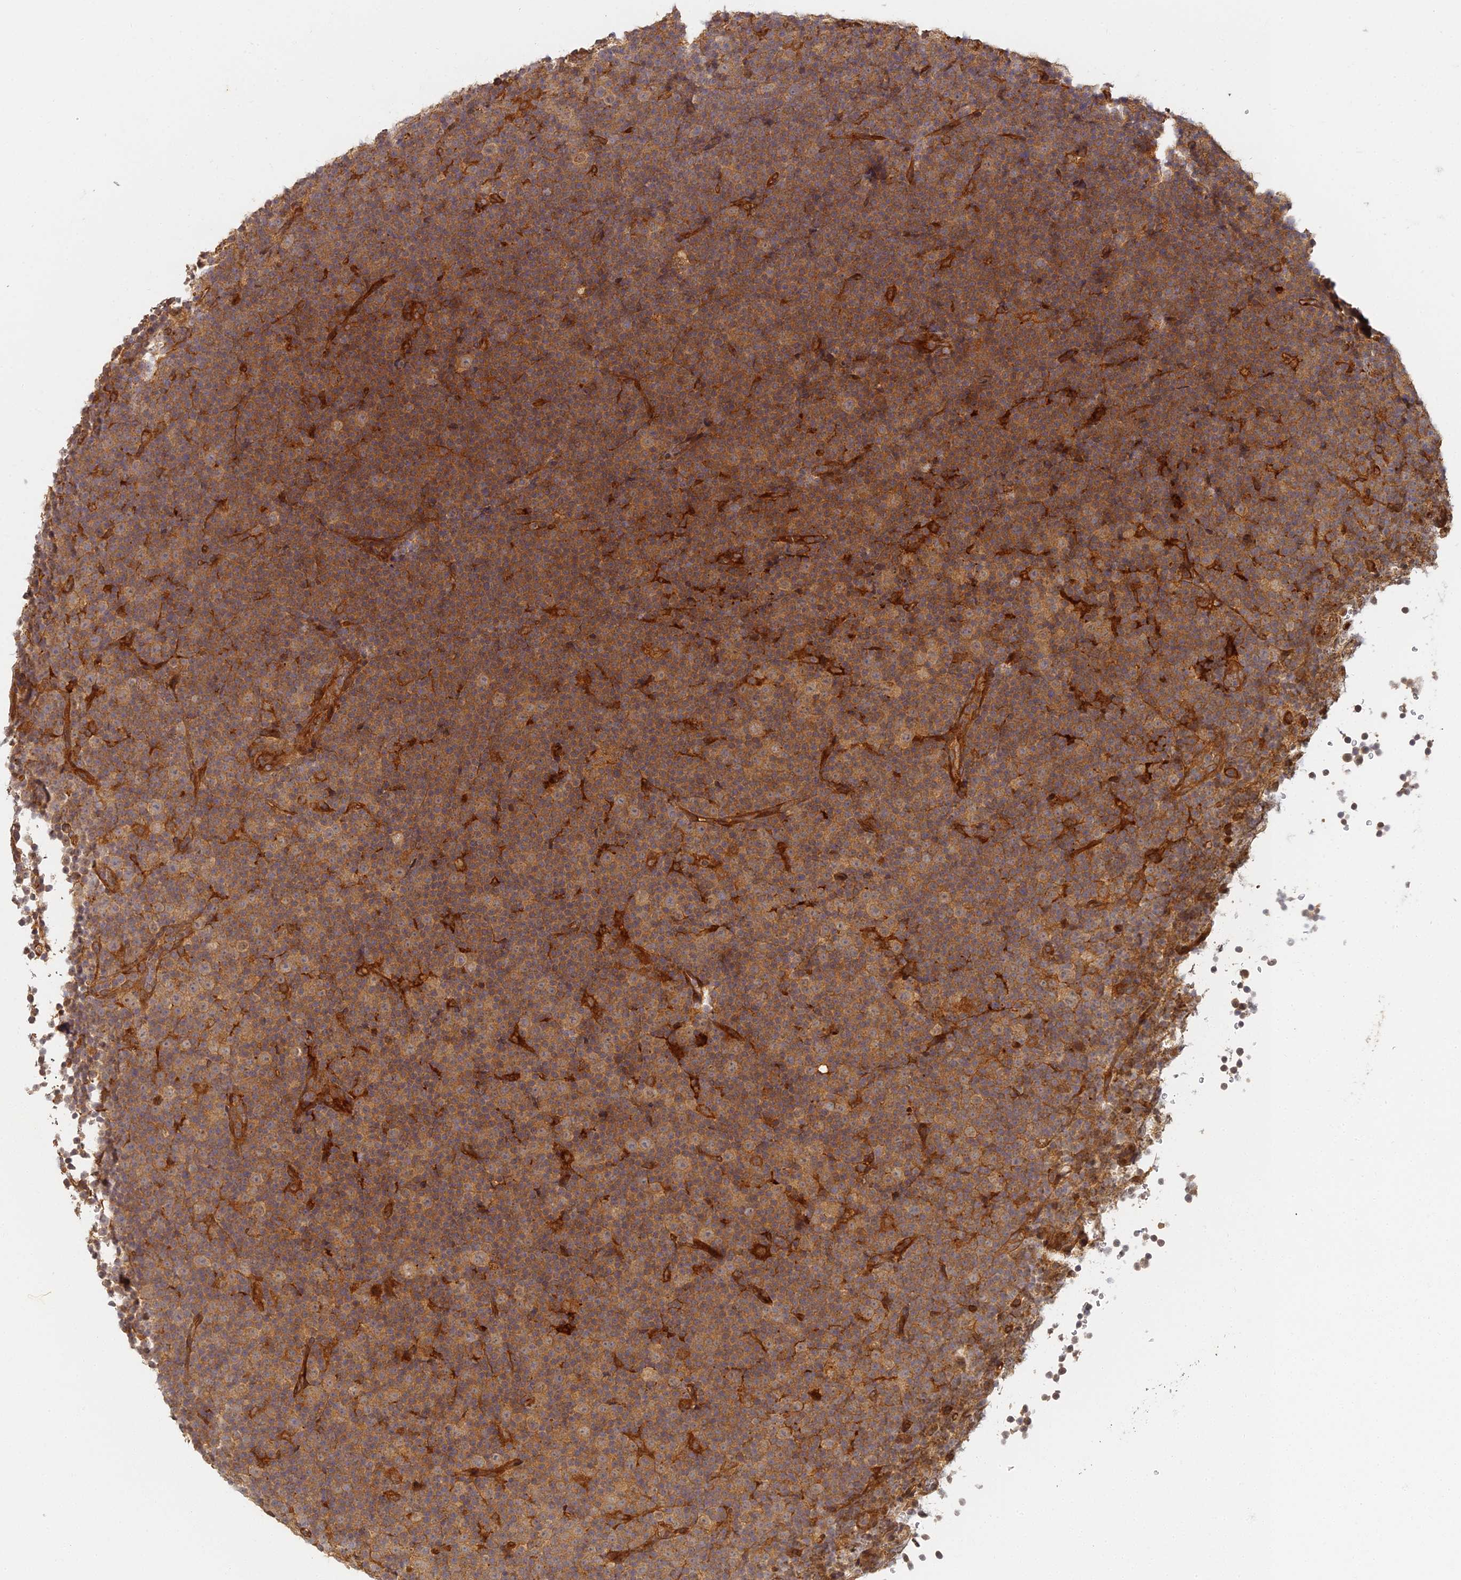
{"staining": {"intensity": "moderate", "quantity": ">75%", "location": "cytoplasmic/membranous"}, "tissue": "lymphoma", "cell_type": "Tumor cells", "image_type": "cancer", "snomed": [{"axis": "morphology", "description": "Malignant lymphoma, non-Hodgkin's type, Low grade"}, {"axis": "topography", "description": "Lymph node"}], "caption": "IHC (DAB) staining of human low-grade malignant lymphoma, non-Hodgkin's type demonstrates moderate cytoplasmic/membranous protein positivity in approximately >75% of tumor cells. The staining is performed using DAB (3,3'-diaminobenzidine) brown chromogen to label protein expression. The nuclei are counter-stained blue using hematoxylin.", "gene": "INO80D", "patient": {"sex": "female", "age": 67}}